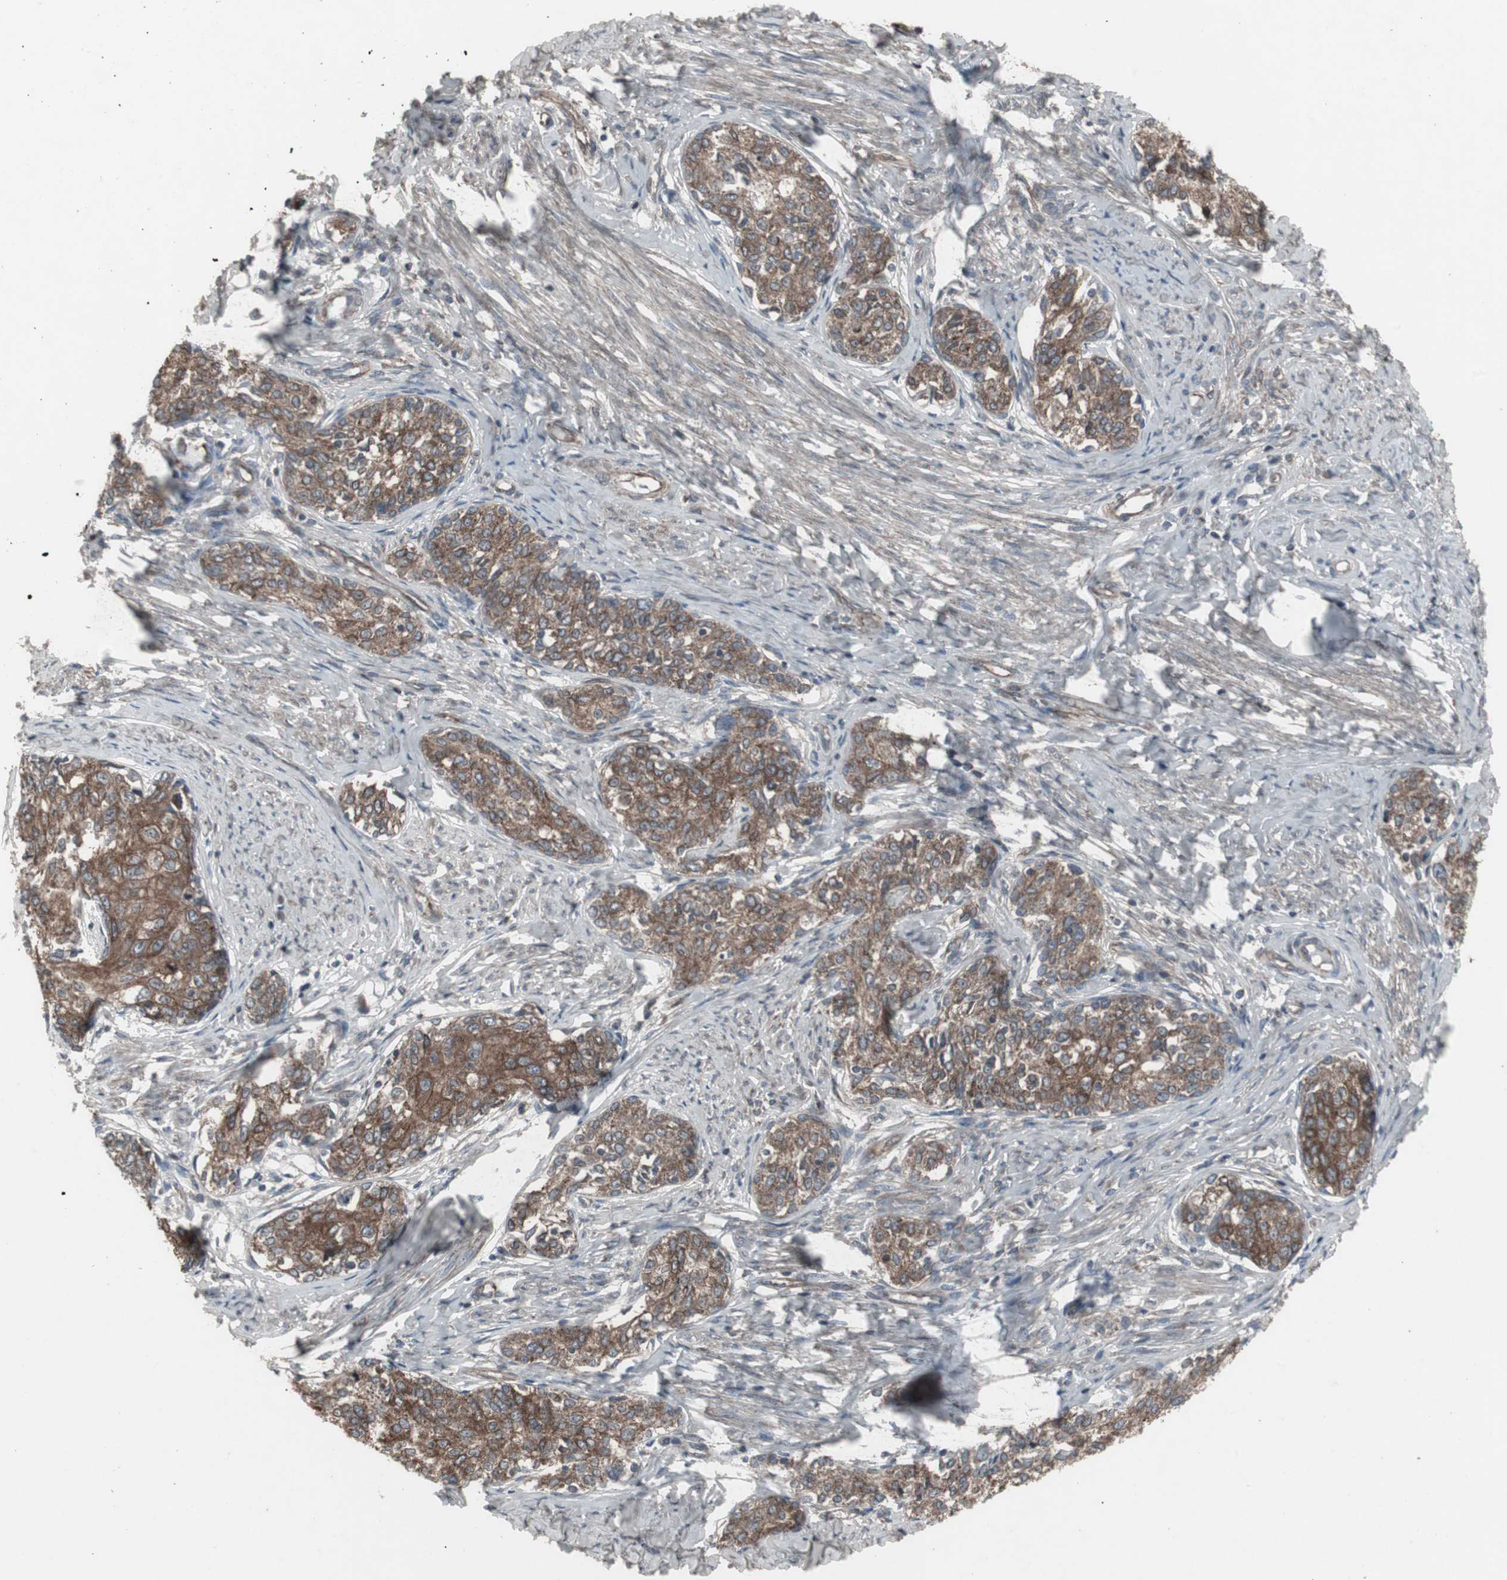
{"staining": {"intensity": "moderate", "quantity": ">75%", "location": "cytoplasmic/membranous"}, "tissue": "cervical cancer", "cell_type": "Tumor cells", "image_type": "cancer", "snomed": [{"axis": "morphology", "description": "Squamous cell carcinoma, NOS"}, {"axis": "morphology", "description": "Adenocarcinoma, NOS"}, {"axis": "topography", "description": "Cervix"}], "caption": "A high-resolution image shows IHC staining of cervical squamous cell carcinoma, which exhibits moderate cytoplasmic/membranous expression in about >75% of tumor cells. Immunohistochemistry (ihc) stains the protein of interest in brown and the nuclei are stained blue.", "gene": "SSTR2", "patient": {"sex": "female", "age": 52}}